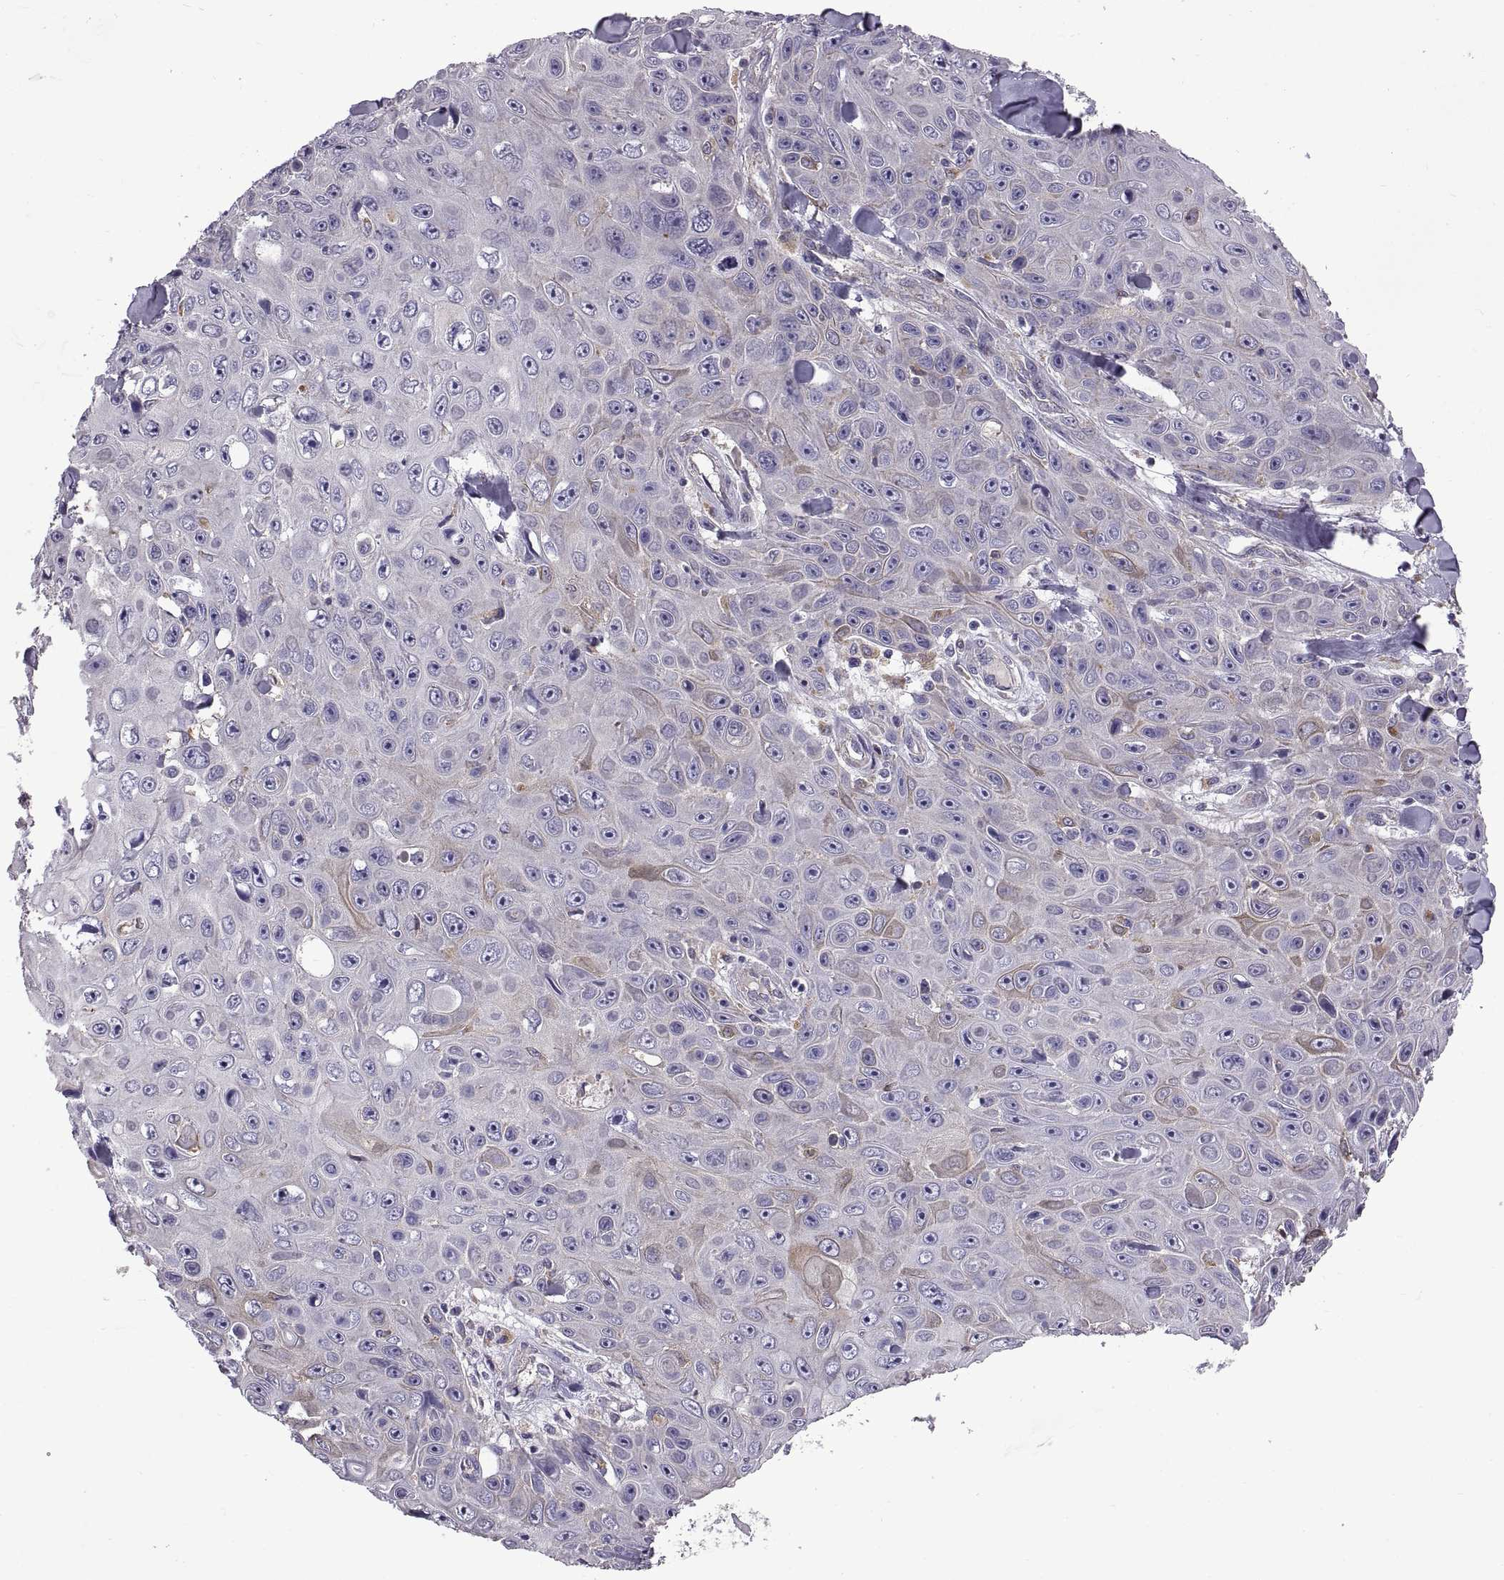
{"staining": {"intensity": "negative", "quantity": "none", "location": "none"}, "tissue": "skin cancer", "cell_type": "Tumor cells", "image_type": "cancer", "snomed": [{"axis": "morphology", "description": "Squamous cell carcinoma, NOS"}, {"axis": "topography", "description": "Skin"}], "caption": "IHC image of neoplastic tissue: human skin cancer stained with DAB (3,3'-diaminobenzidine) displays no significant protein expression in tumor cells.", "gene": "ARSL", "patient": {"sex": "male", "age": 82}}